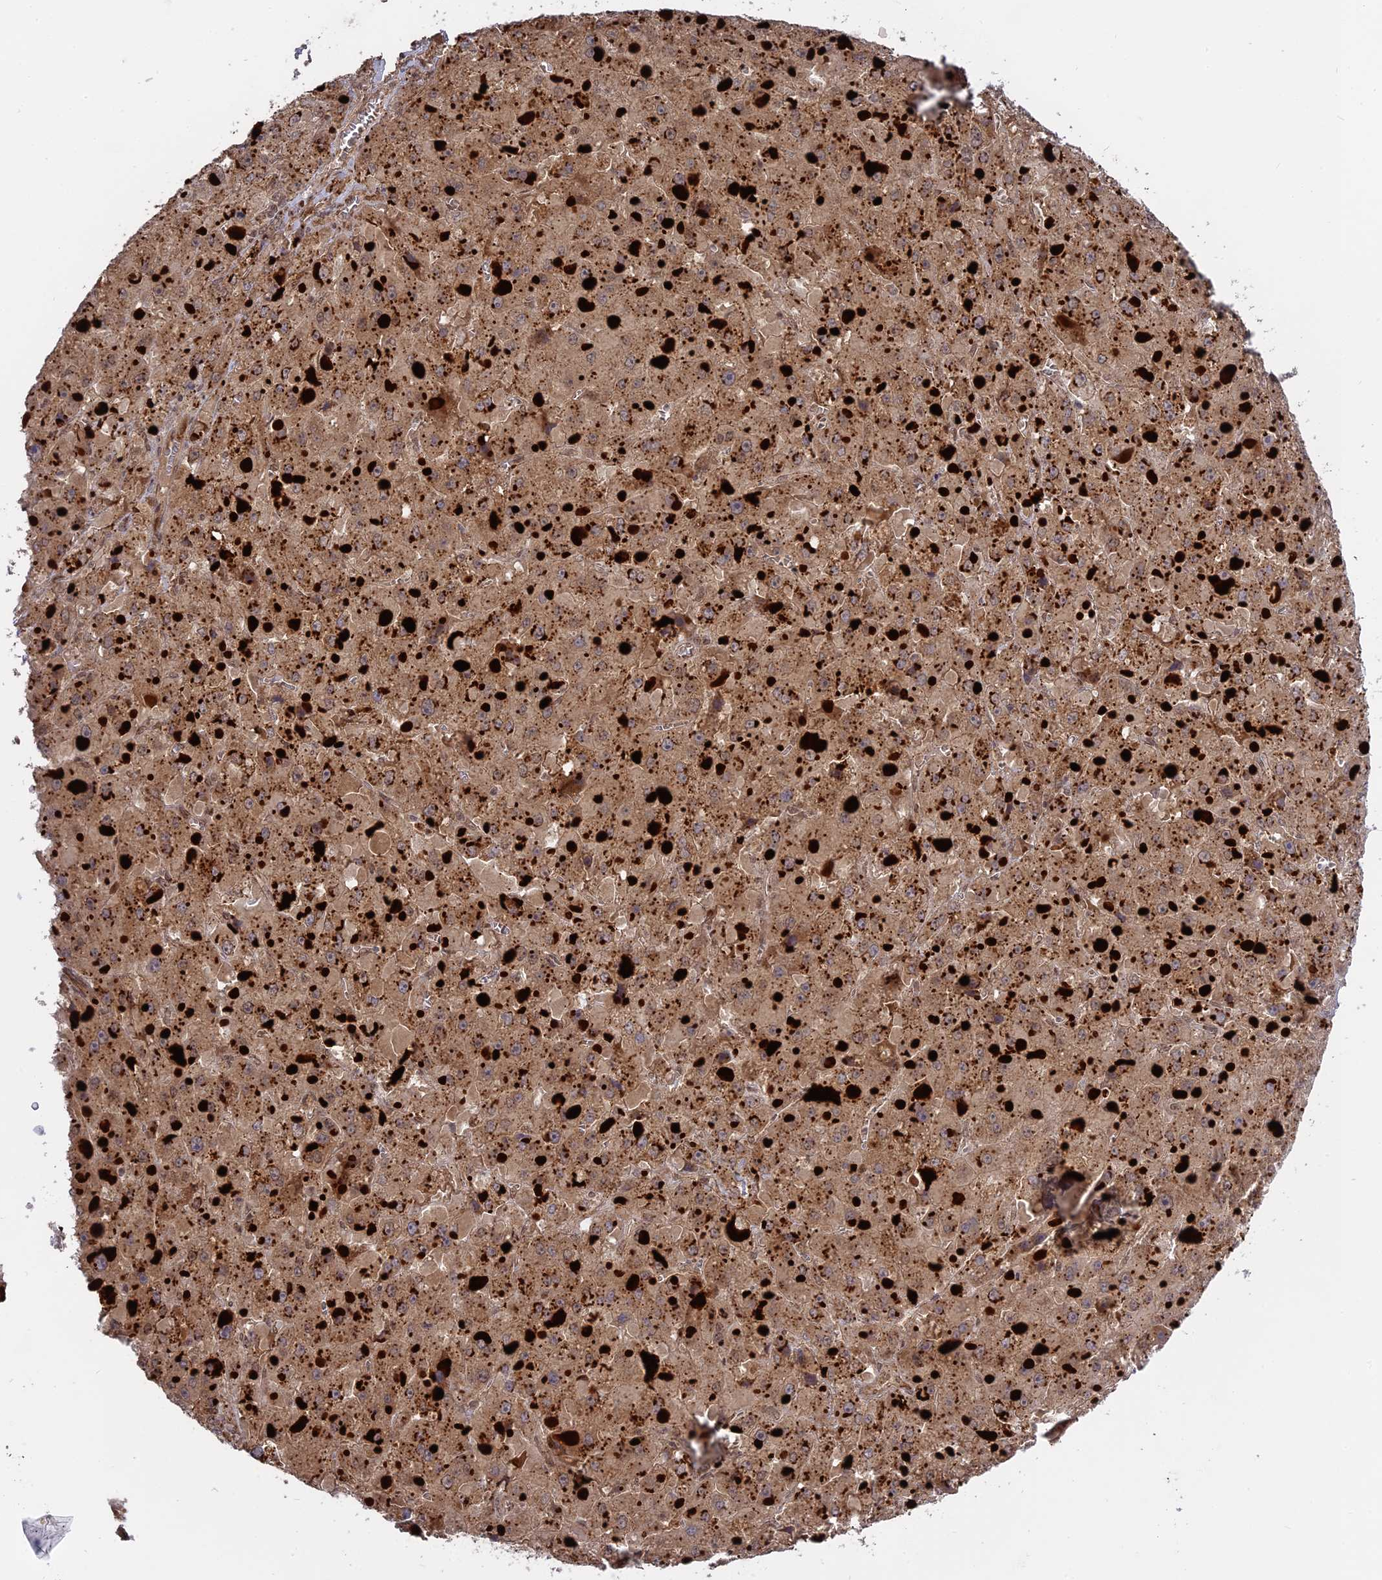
{"staining": {"intensity": "moderate", "quantity": ">75%", "location": "cytoplasmic/membranous"}, "tissue": "liver cancer", "cell_type": "Tumor cells", "image_type": "cancer", "snomed": [{"axis": "morphology", "description": "Carcinoma, Hepatocellular, NOS"}, {"axis": "topography", "description": "Liver"}], "caption": "Hepatocellular carcinoma (liver) stained with DAB (3,3'-diaminobenzidine) immunohistochemistry demonstrates medium levels of moderate cytoplasmic/membranous positivity in approximately >75% of tumor cells. (DAB (3,3'-diaminobenzidine) IHC, brown staining for protein, blue staining for nuclei).", "gene": "PKIG", "patient": {"sex": "female", "age": 73}}